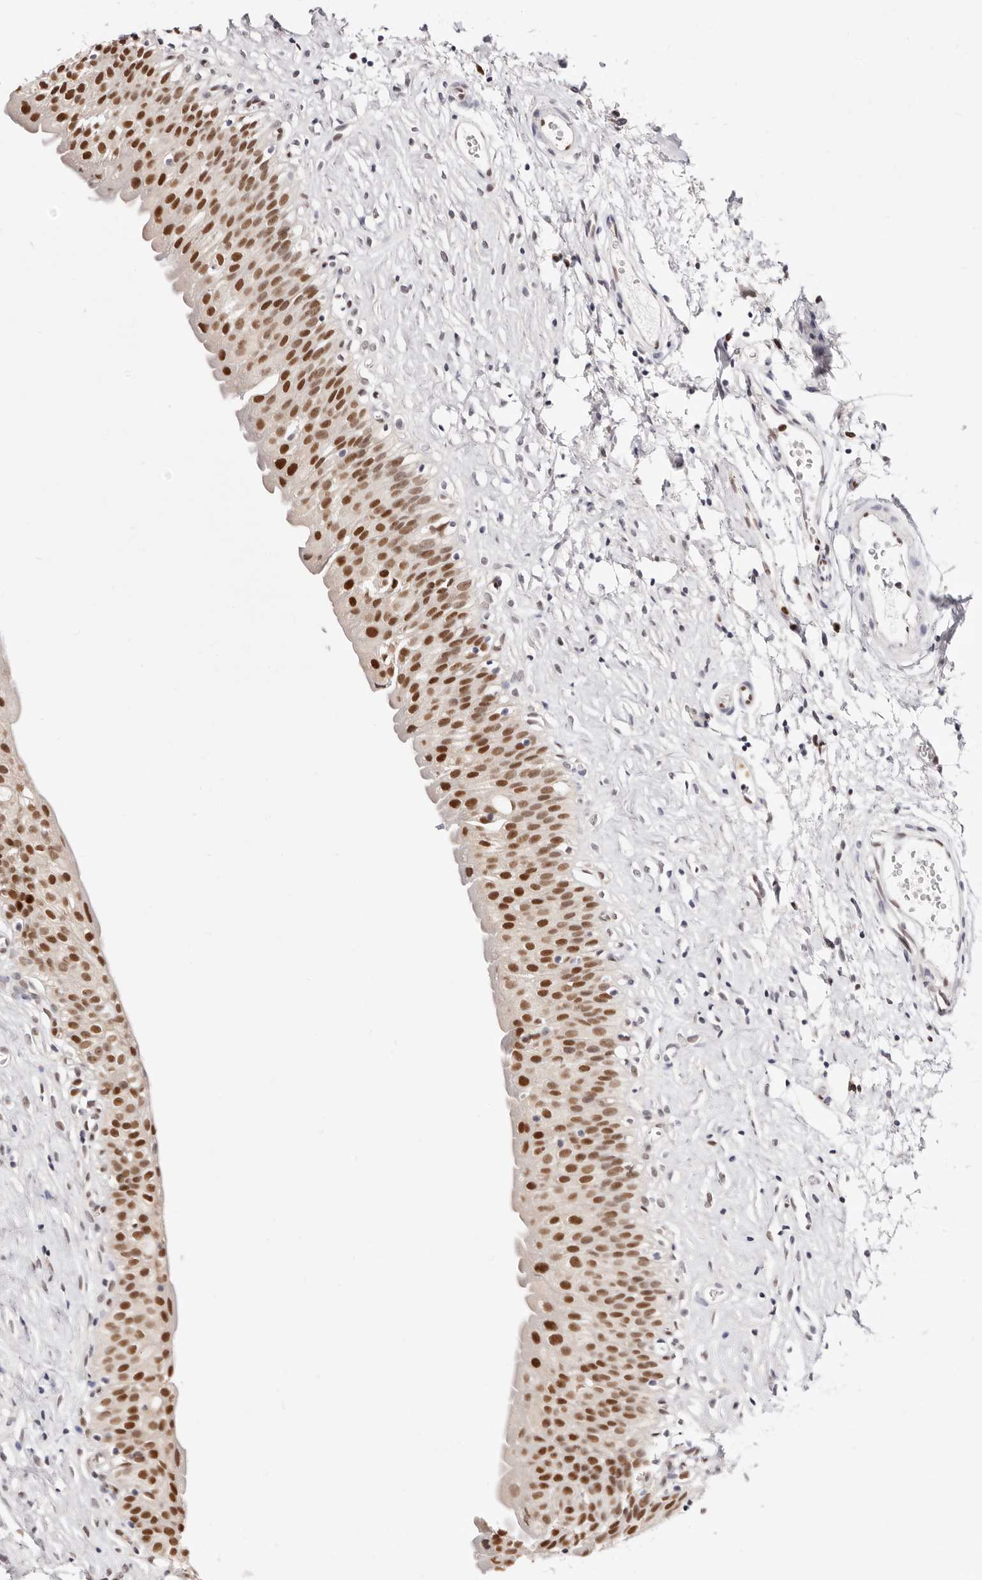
{"staining": {"intensity": "strong", "quantity": ">75%", "location": "nuclear"}, "tissue": "urinary bladder", "cell_type": "Urothelial cells", "image_type": "normal", "snomed": [{"axis": "morphology", "description": "Normal tissue, NOS"}, {"axis": "topography", "description": "Urinary bladder"}], "caption": "Benign urinary bladder demonstrates strong nuclear expression in about >75% of urothelial cells The staining was performed using DAB (3,3'-diaminobenzidine), with brown indicating positive protein expression. Nuclei are stained blue with hematoxylin..", "gene": "TKT", "patient": {"sex": "male", "age": 51}}